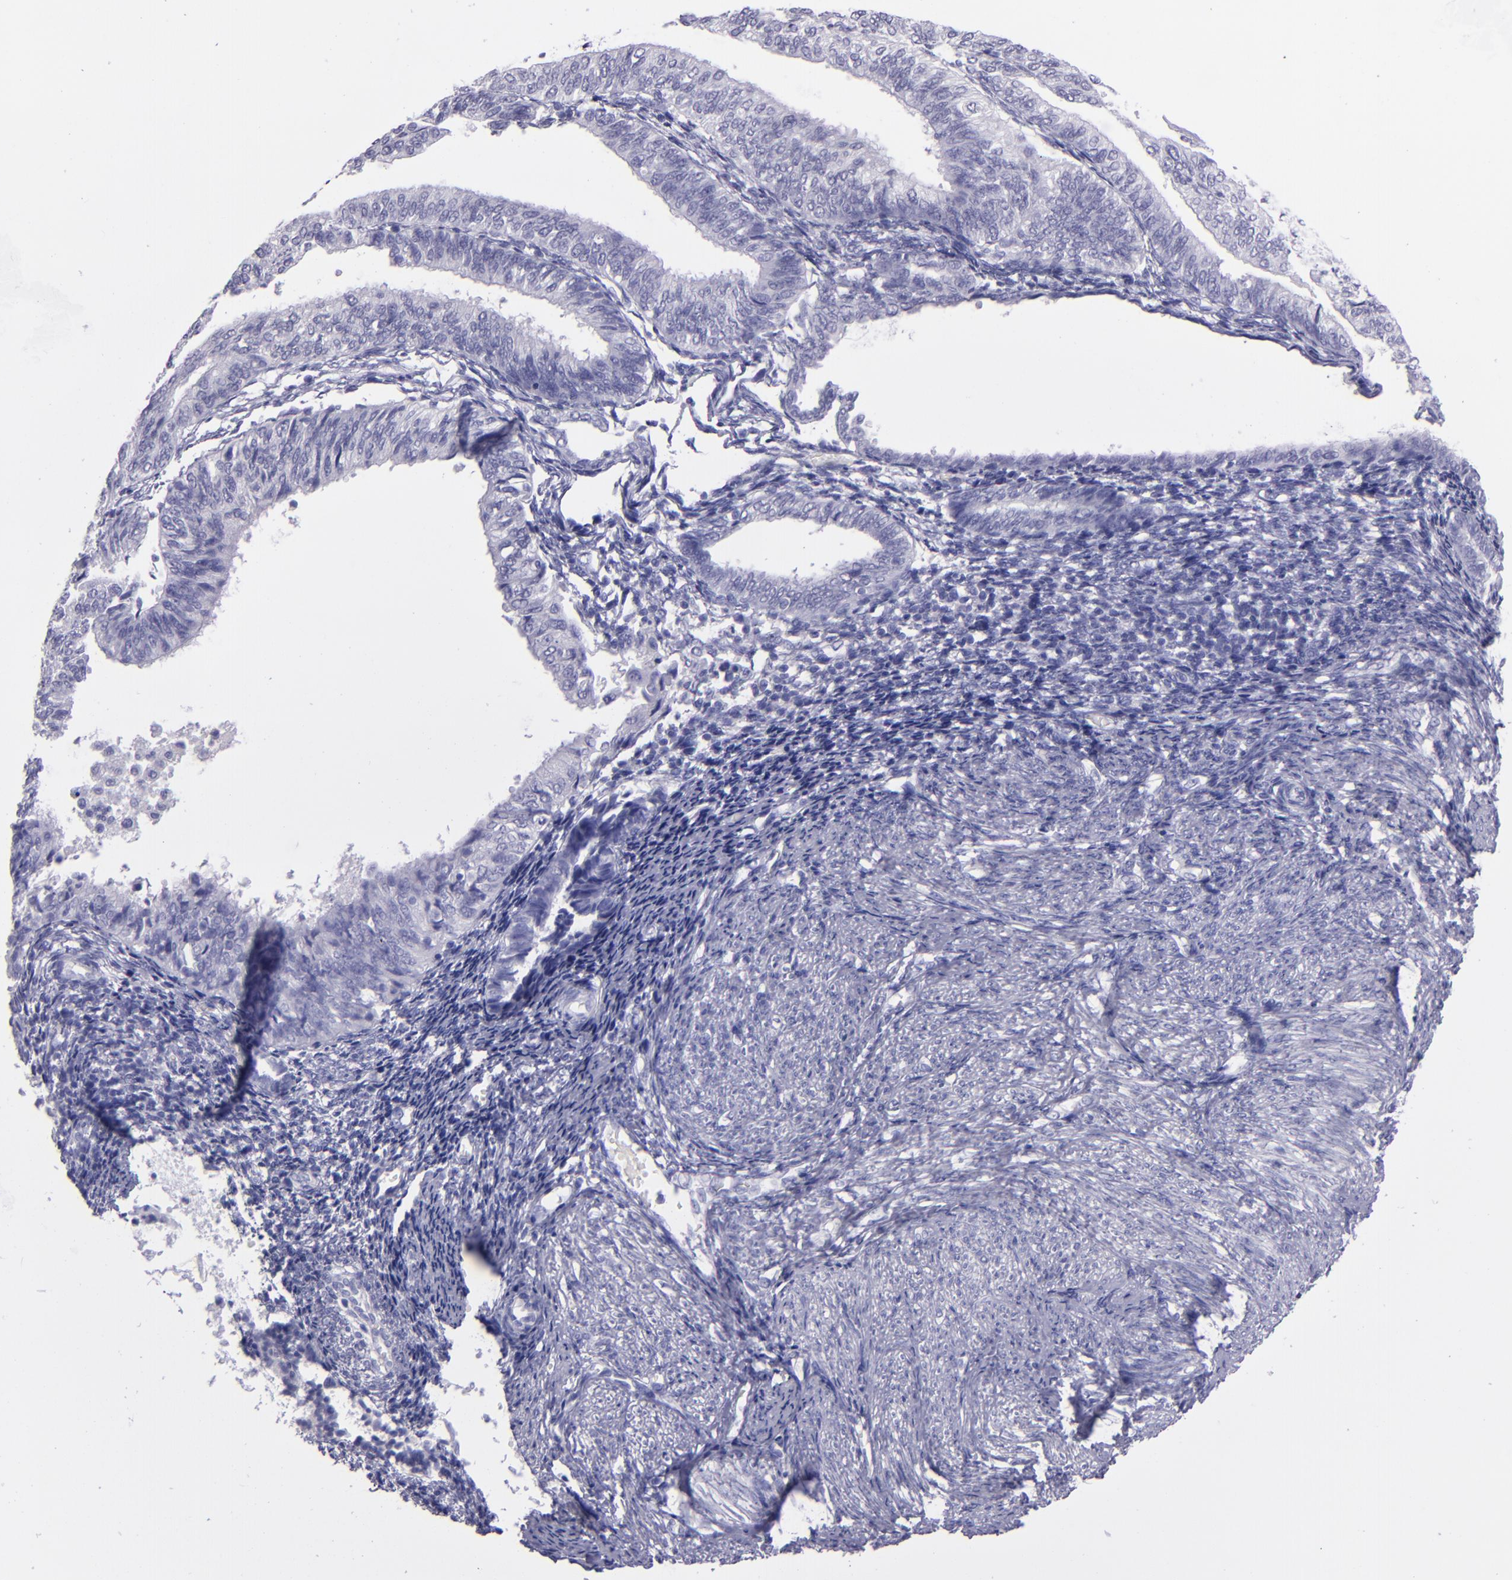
{"staining": {"intensity": "negative", "quantity": "none", "location": "none"}, "tissue": "endometrial cancer", "cell_type": "Tumor cells", "image_type": "cancer", "snomed": [{"axis": "morphology", "description": "Adenocarcinoma, NOS"}, {"axis": "topography", "description": "Endometrium"}], "caption": "Photomicrograph shows no significant protein staining in tumor cells of endometrial cancer.", "gene": "TNNT3", "patient": {"sex": "female", "age": 55}}